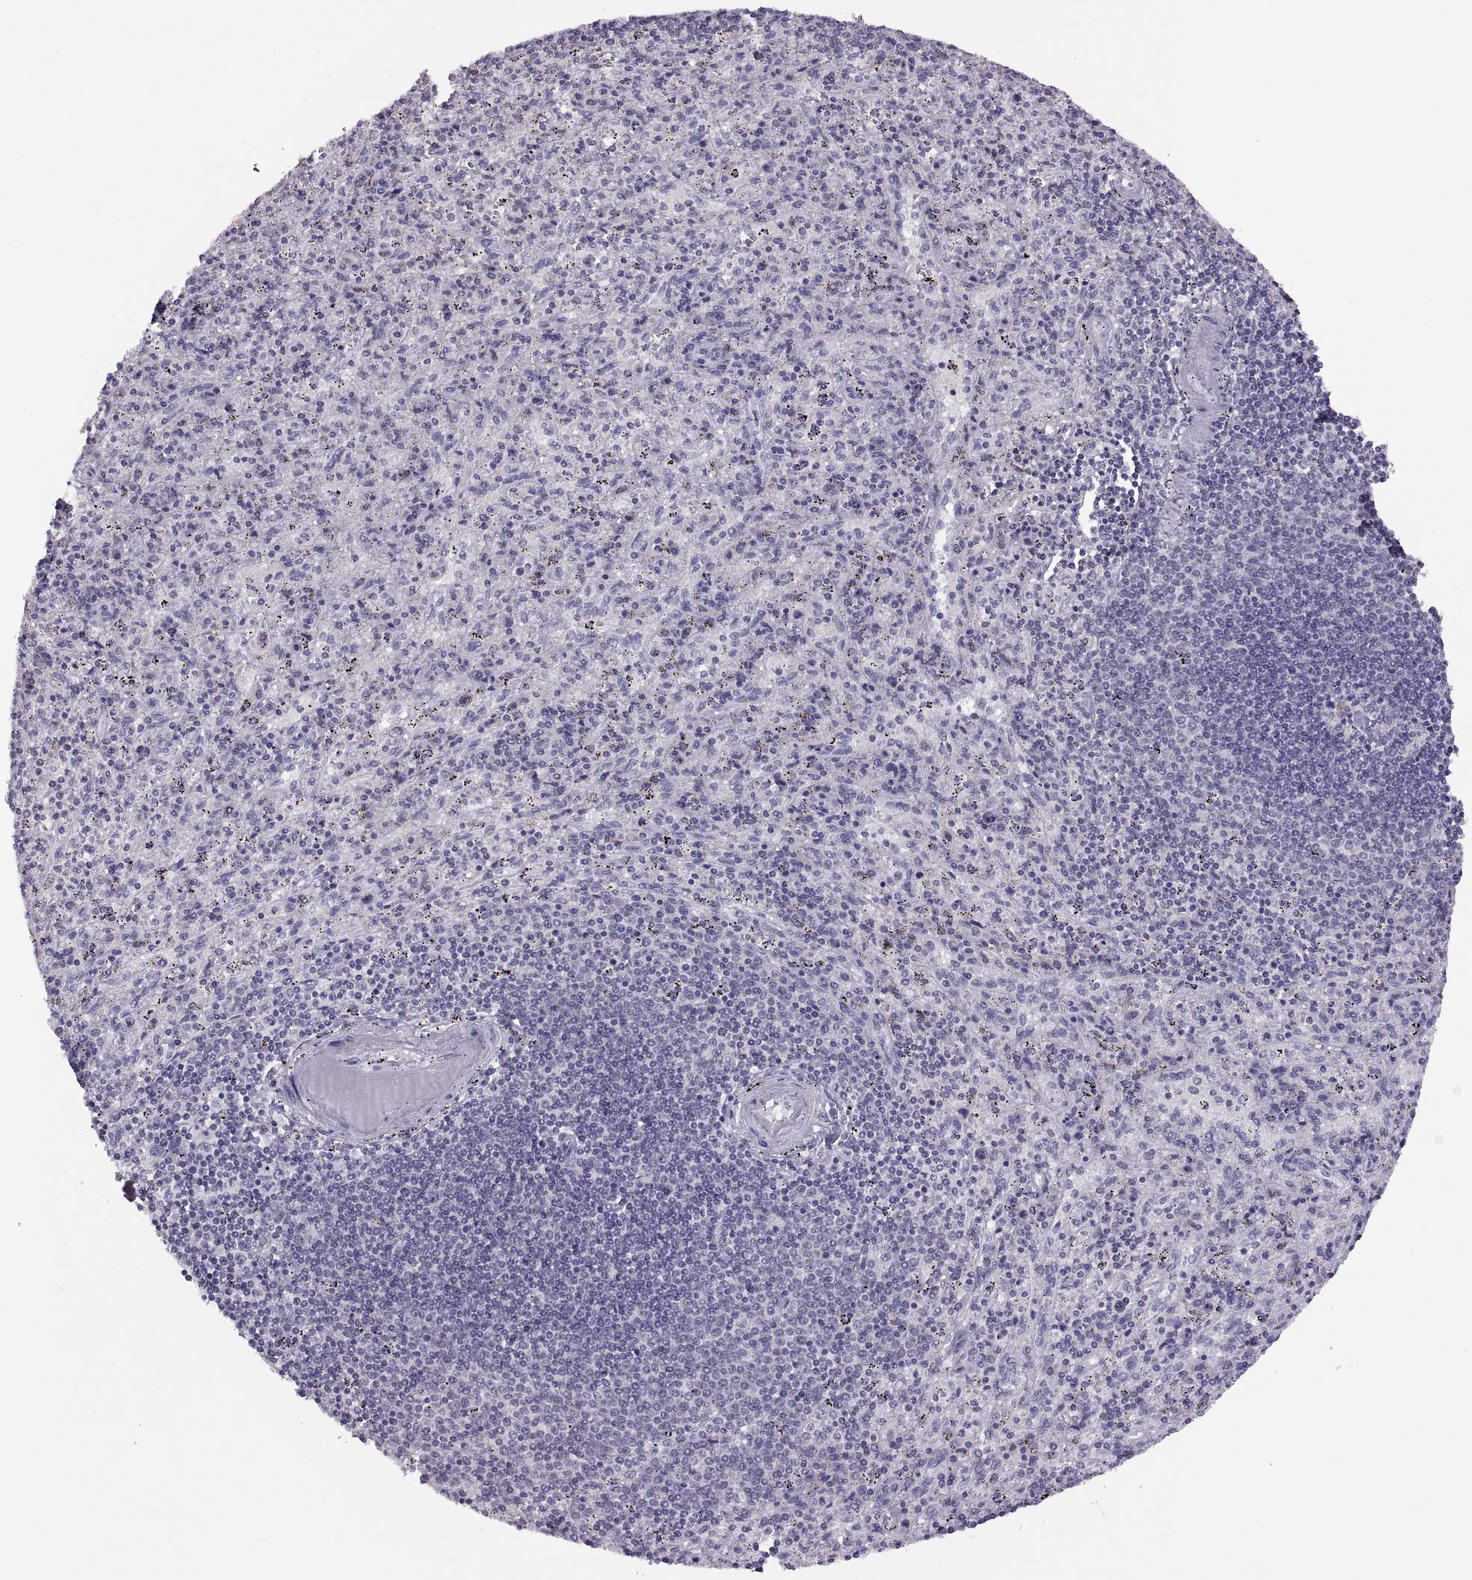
{"staining": {"intensity": "negative", "quantity": "none", "location": "none"}, "tissue": "spleen", "cell_type": "Cells in red pulp", "image_type": "normal", "snomed": [{"axis": "morphology", "description": "Normal tissue, NOS"}, {"axis": "topography", "description": "Spleen"}], "caption": "DAB (3,3'-diaminobenzidine) immunohistochemical staining of normal human spleen displays no significant staining in cells in red pulp.", "gene": "ADH6", "patient": {"sex": "male", "age": 57}}